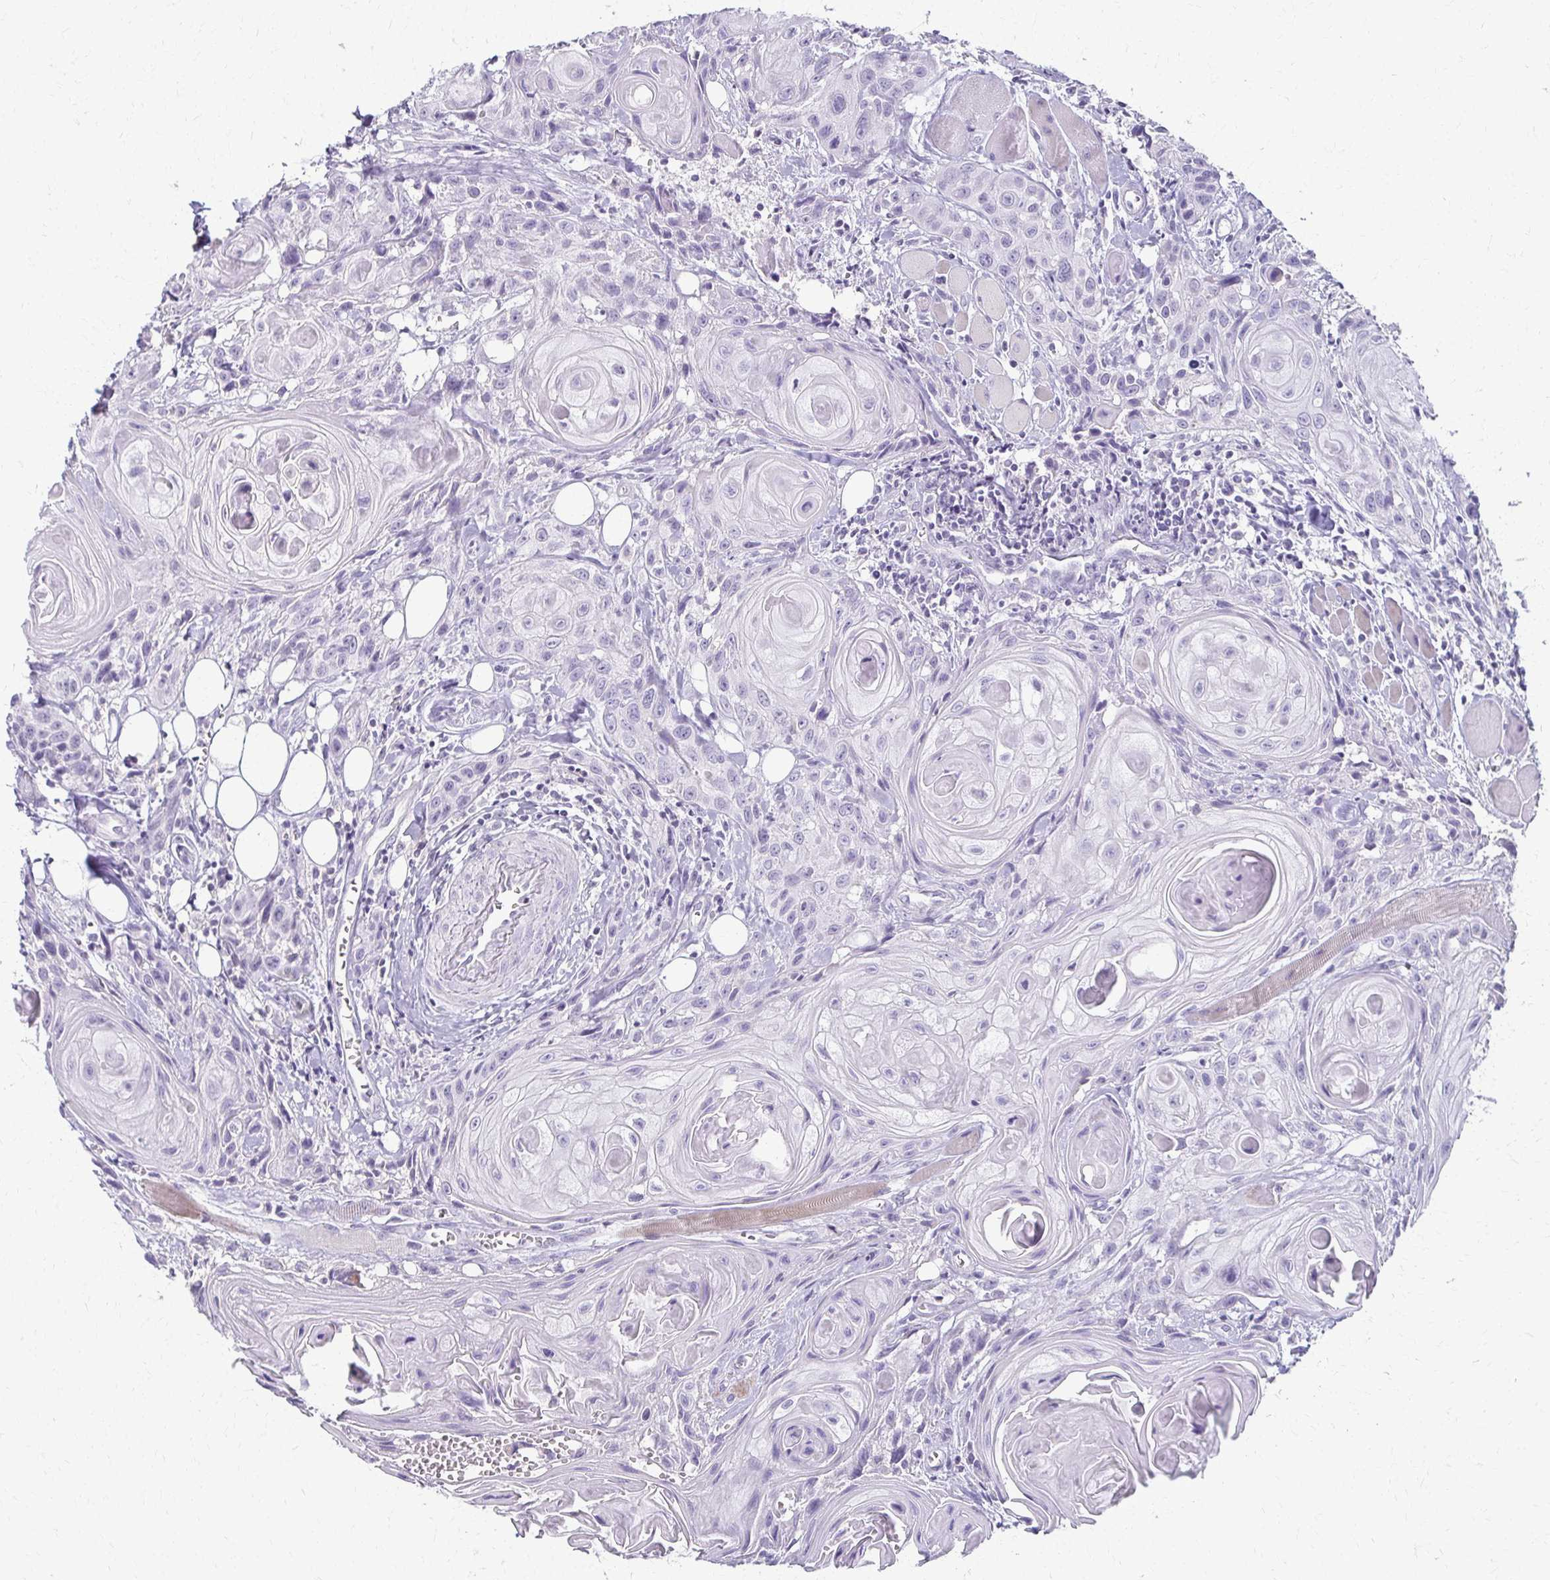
{"staining": {"intensity": "negative", "quantity": "none", "location": "none"}, "tissue": "head and neck cancer", "cell_type": "Tumor cells", "image_type": "cancer", "snomed": [{"axis": "morphology", "description": "Squamous cell carcinoma, NOS"}, {"axis": "topography", "description": "Oral tissue"}, {"axis": "topography", "description": "Head-Neck"}], "caption": "Immunohistochemical staining of human head and neck squamous cell carcinoma shows no significant positivity in tumor cells.", "gene": "FCGR2B", "patient": {"sex": "male", "age": 58}}